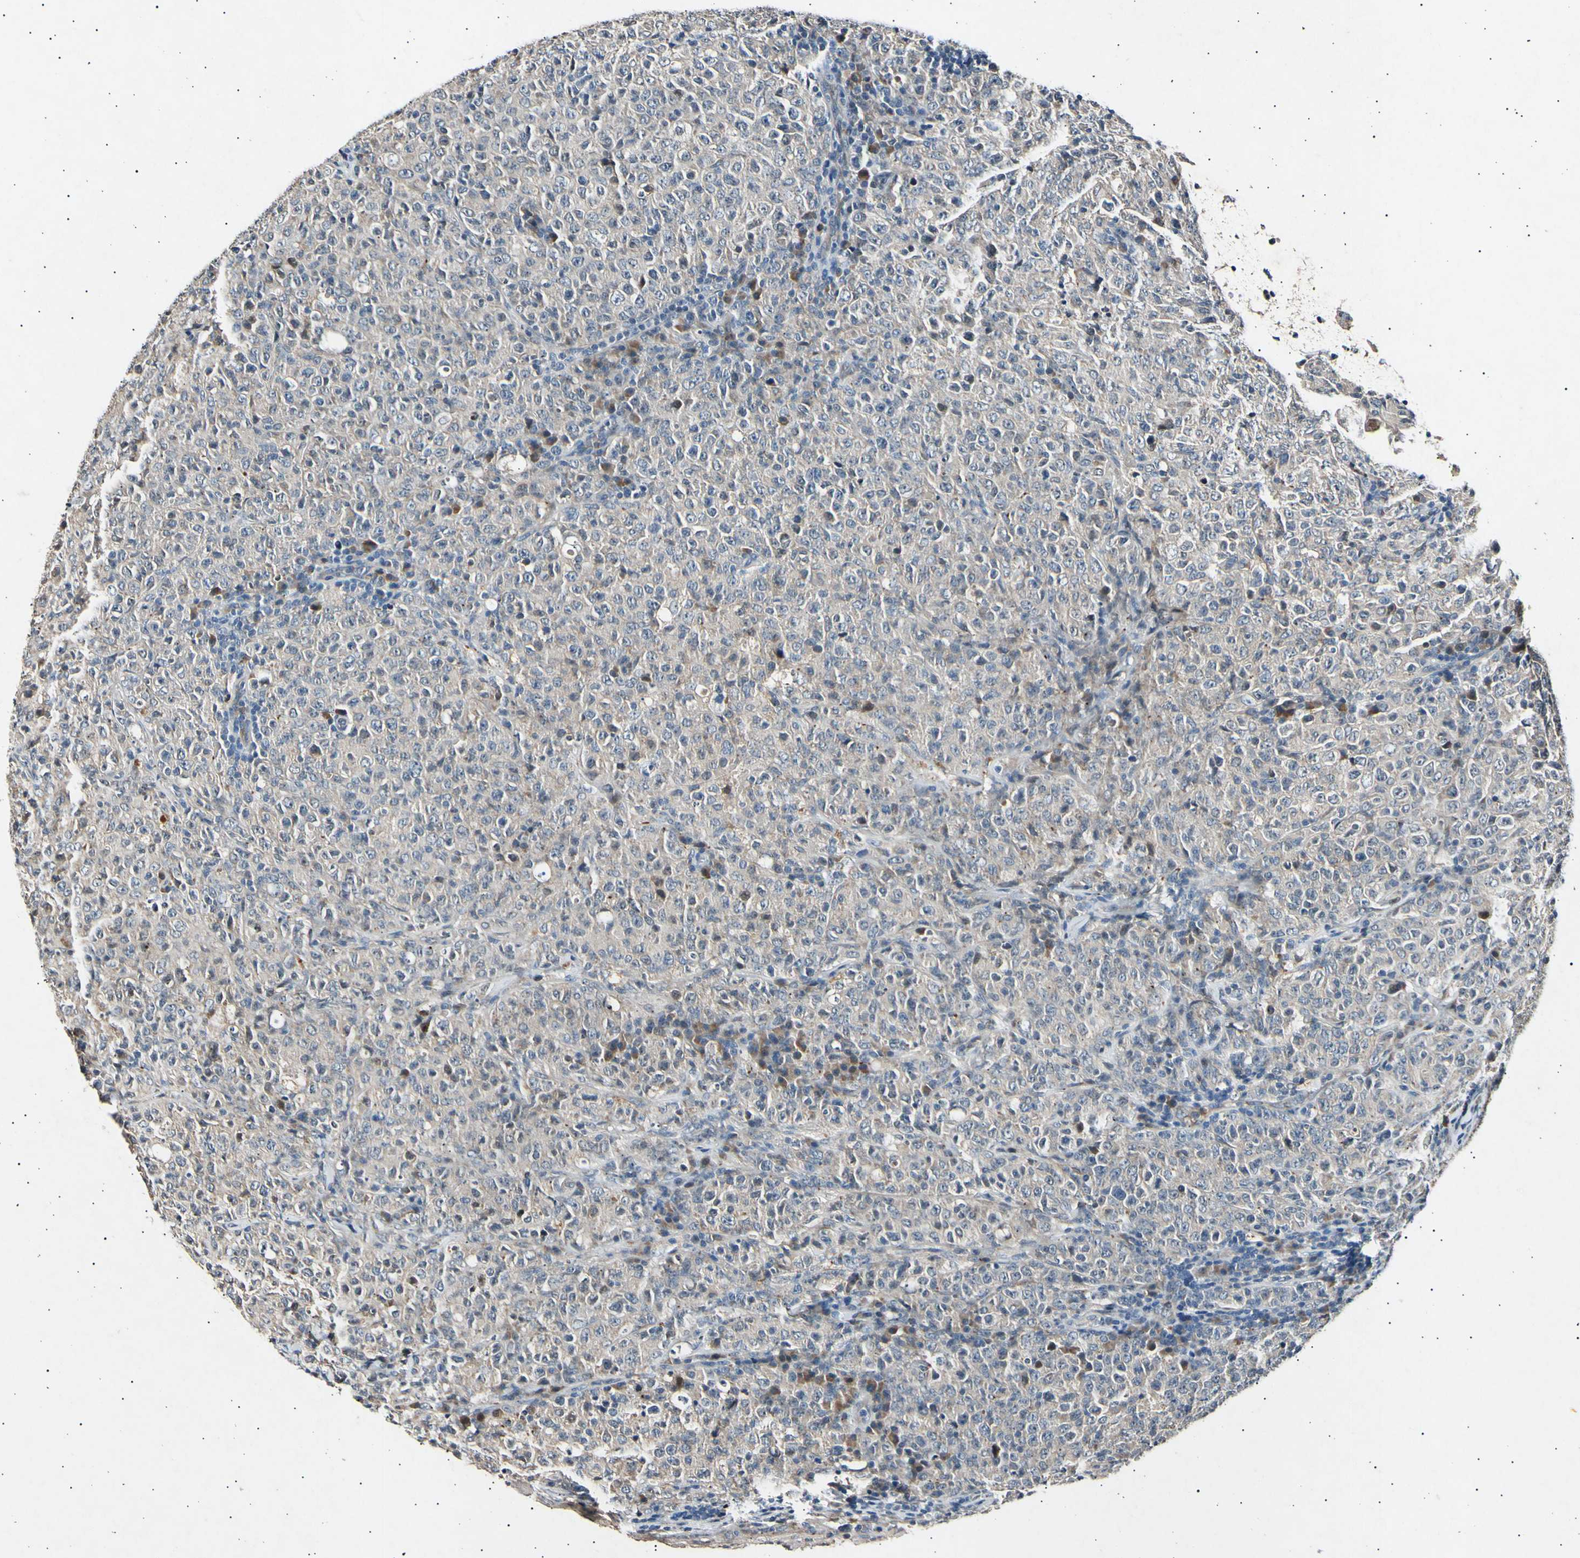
{"staining": {"intensity": "negative", "quantity": "none", "location": "none"}, "tissue": "lymphoma", "cell_type": "Tumor cells", "image_type": "cancer", "snomed": [{"axis": "morphology", "description": "Malignant lymphoma, non-Hodgkin's type, High grade"}, {"axis": "topography", "description": "Tonsil"}], "caption": "Immunohistochemical staining of lymphoma demonstrates no significant positivity in tumor cells.", "gene": "ADCY3", "patient": {"sex": "female", "age": 36}}